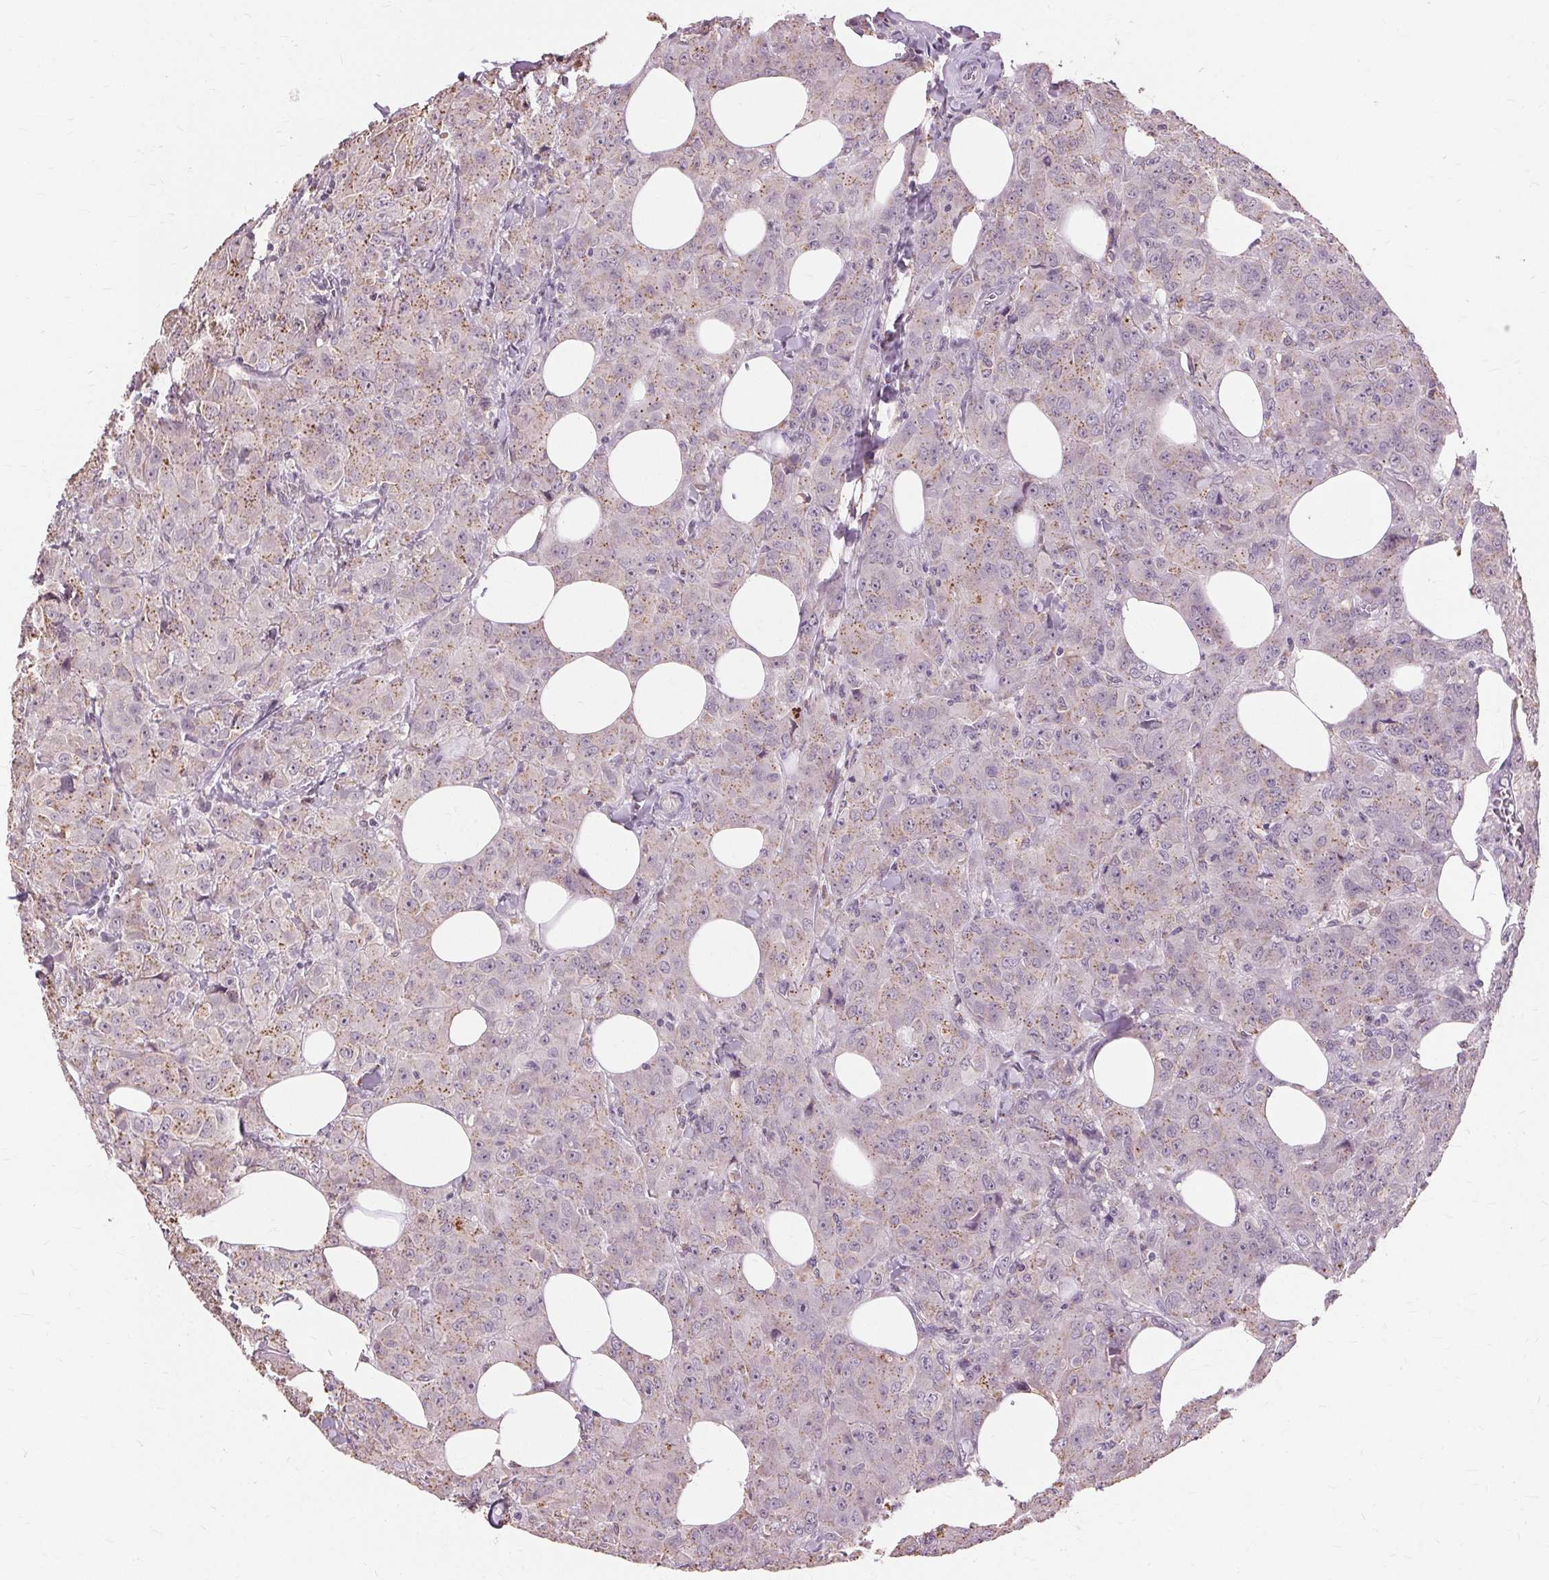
{"staining": {"intensity": "moderate", "quantity": "25%-75%", "location": "cytoplasmic/membranous"}, "tissue": "breast cancer", "cell_type": "Tumor cells", "image_type": "cancer", "snomed": [{"axis": "morphology", "description": "Normal tissue, NOS"}, {"axis": "morphology", "description": "Duct carcinoma"}, {"axis": "topography", "description": "Breast"}], "caption": "Breast cancer (intraductal carcinoma) stained for a protein (brown) reveals moderate cytoplasmic/membranous positive positivity in about 25%-75% of tumor cells.", "gene": "SIGLEC6", "patient": {"sex": "female", "age": 43}}